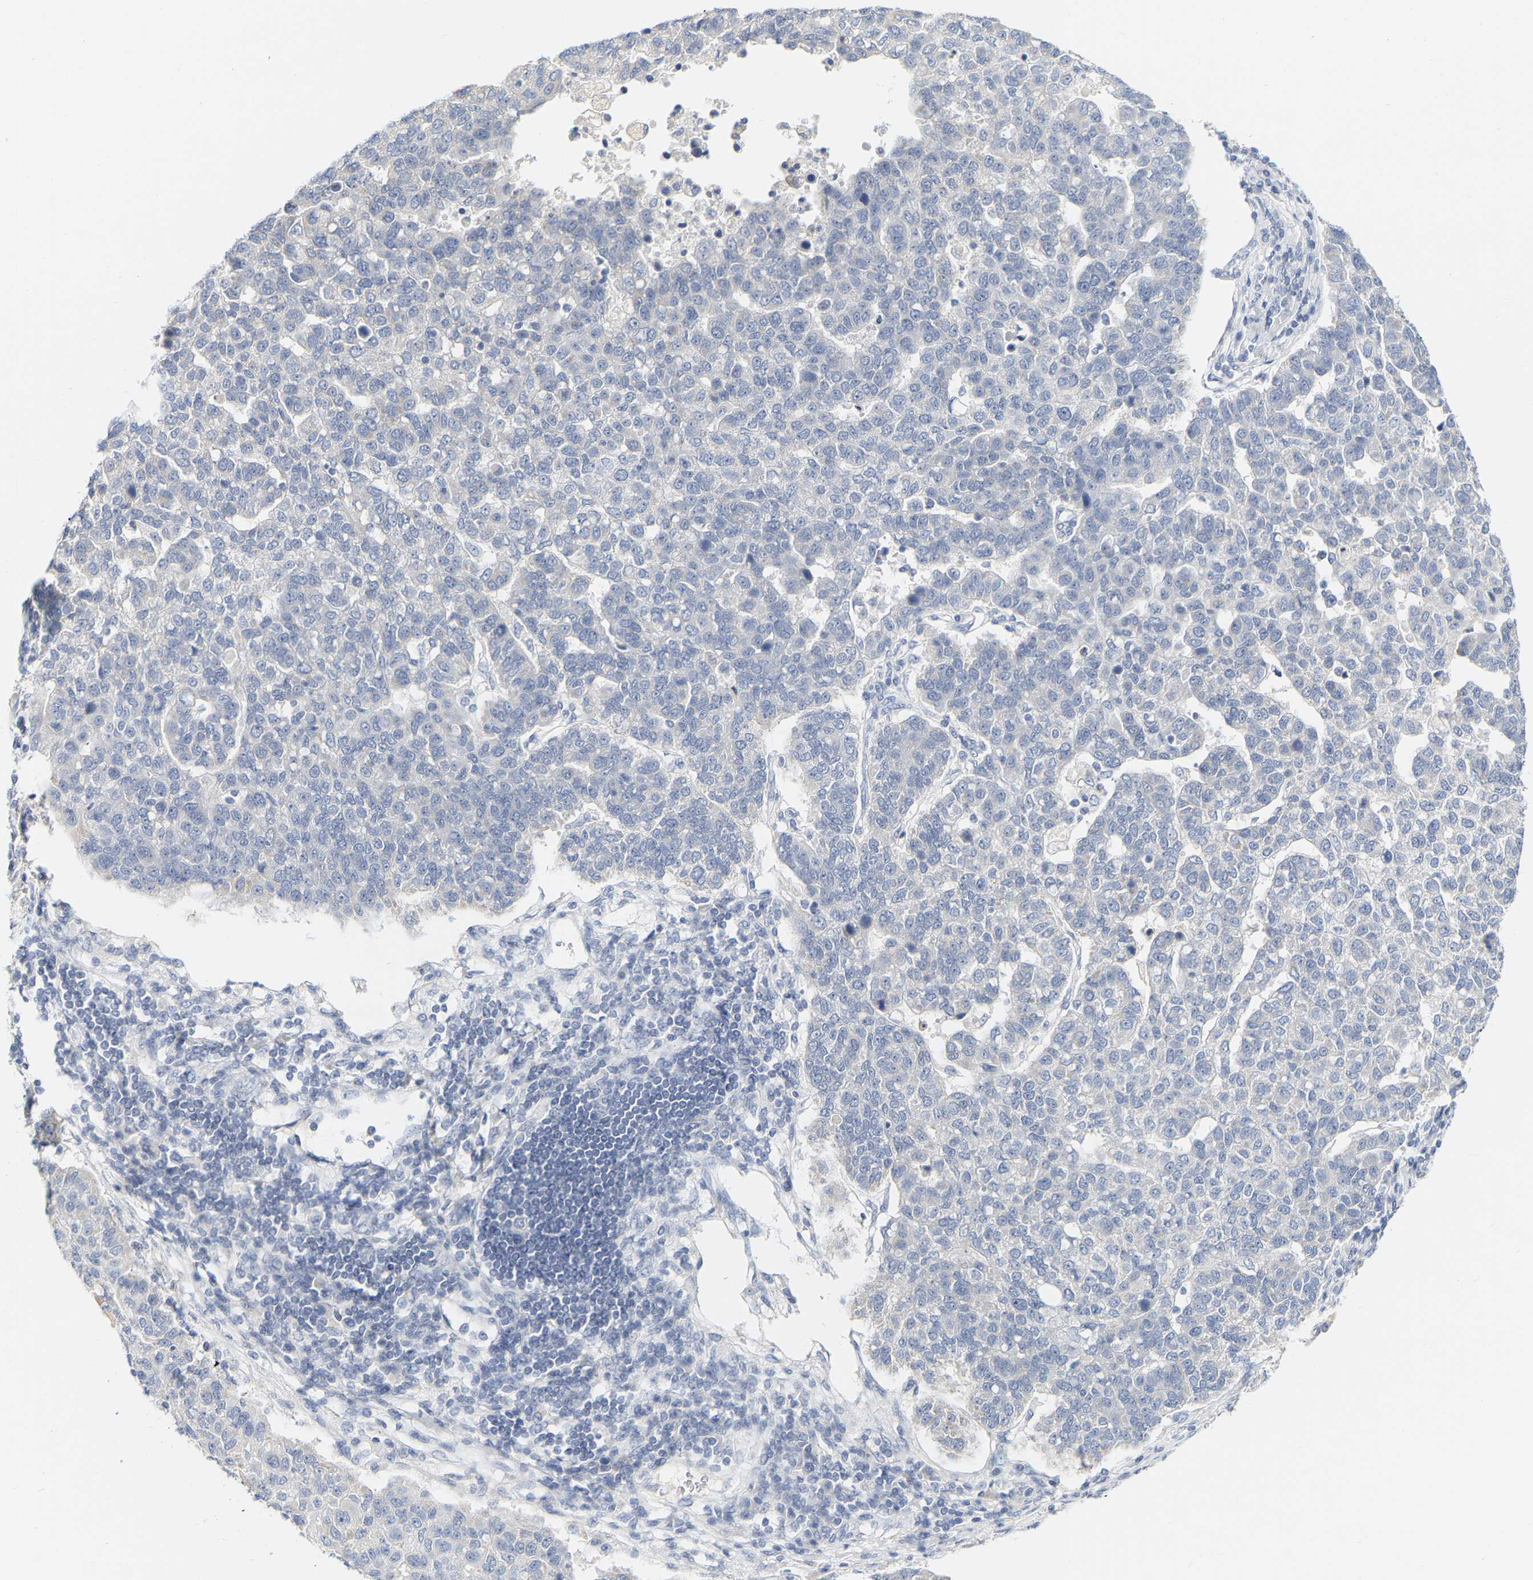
{"staining": {"intensity": "negative", "quantity": "none", "location": "none"}, "tissue": "pancreatic cancer", "cell_type": "Tumor cells", "image_type": "cancer", "snomed": [{"axis": "morphology", "description": "Adenocarcinoma, NOS"}, {"axis": "topography", "description": "Pancreas"}], "caption": "Tumor cells are negative for protein expression in human pancreatic cancer (adenocarcinoma). (Stains: DAB immunohistochemistry with hematoxylin counter stain, Microscopy: brightfield microscopy at high magnification).", "gene": "KRT76", "patient": {"sex": "female", "age": 61}}